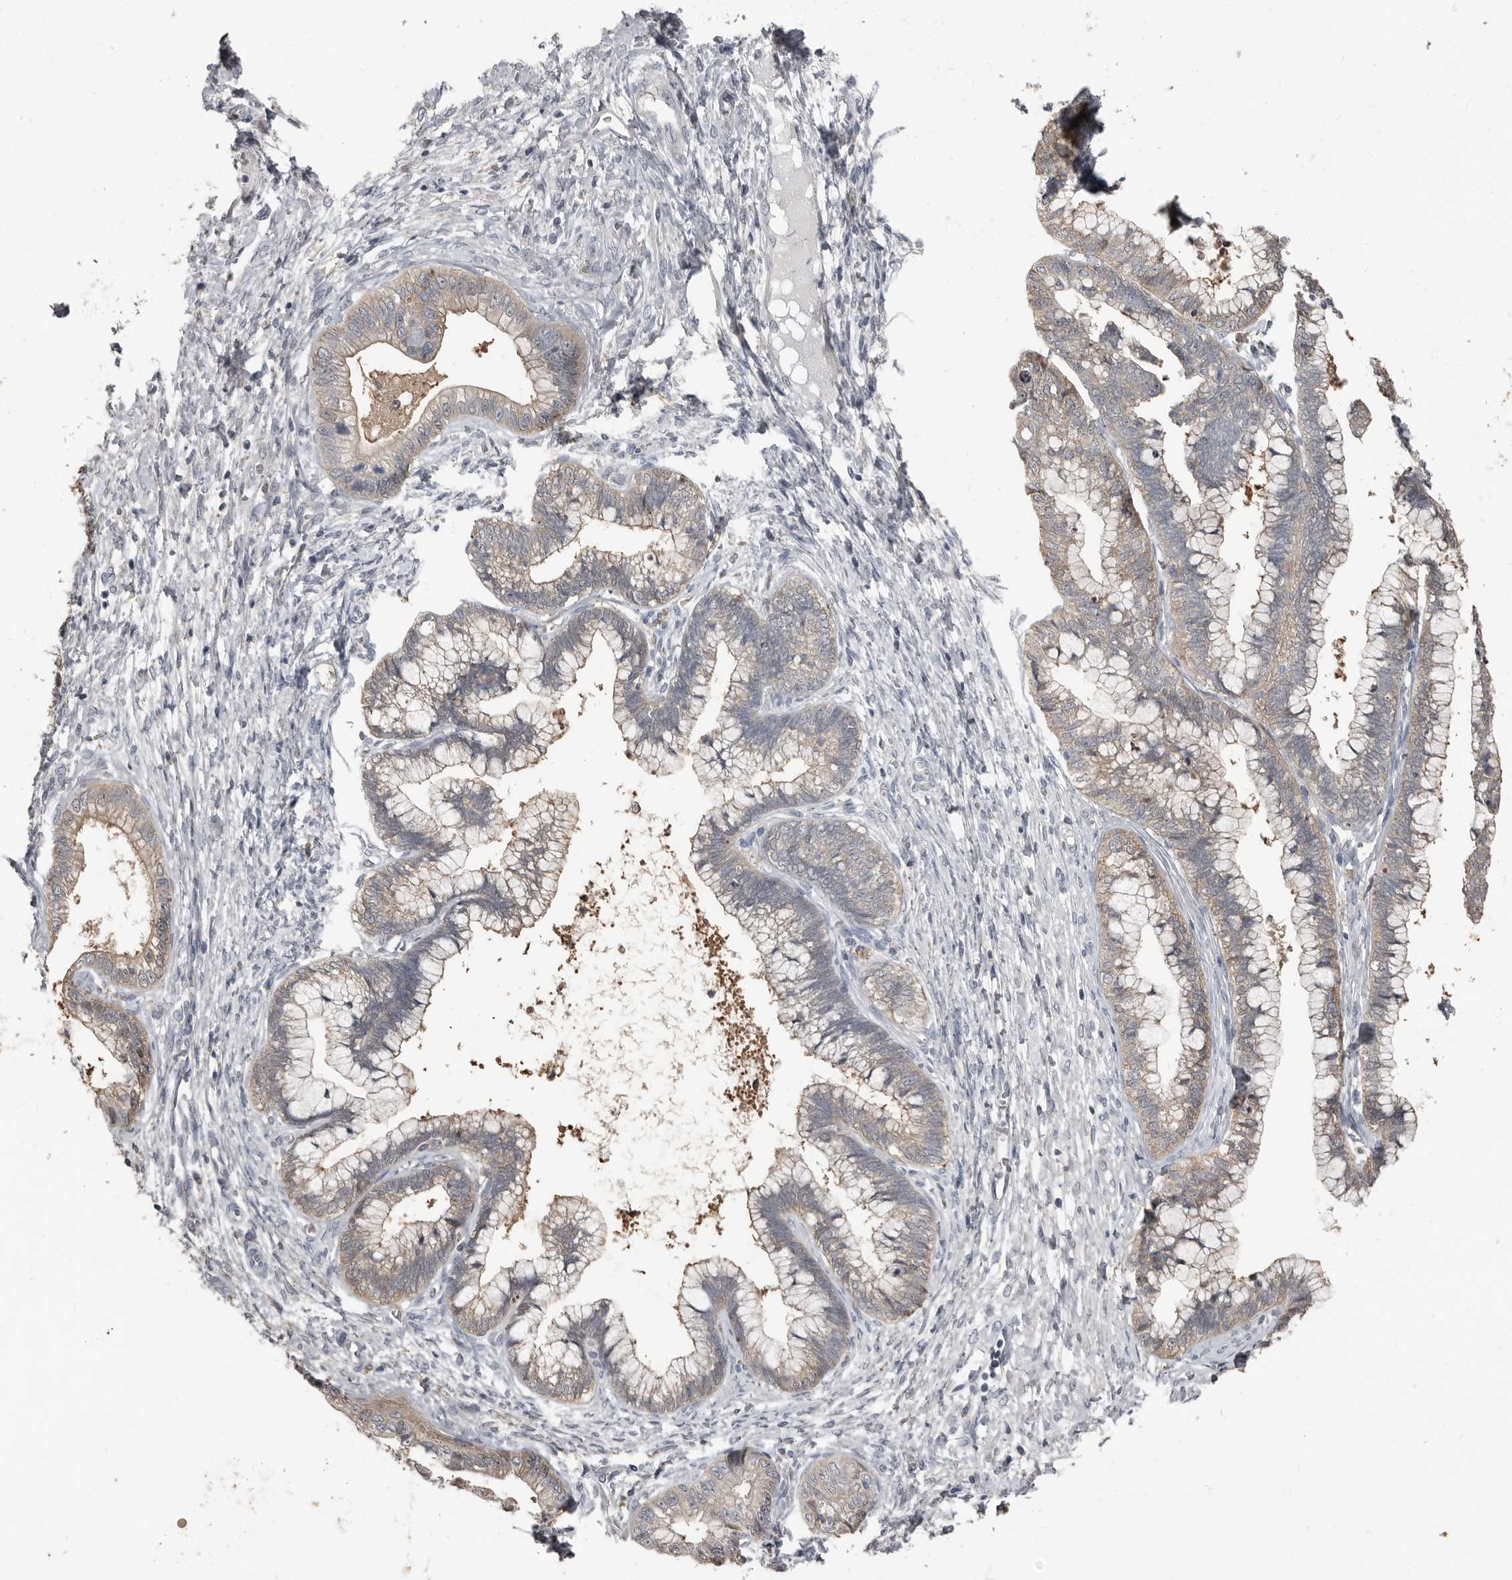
{"staining": {"intensity": "weak", "quantity": ">75%", "location": "cytoplasmic/membranous"}, "tissue": "cervical cancer", "cell_type": "Tumor cells", "image_type": "cancer", "snomed": [{"axis": "morphology", "description": "Adenocarcinoma, NOS"}, {"axis": "topography", "description": "Cervix"}], "caption": "IHC of human cervical cancer (adenocarcinoma) shows low levels of weak cytoplasmic/membranous positivity in approximately >75% of tumor cells.", "gene": "KCNJ8", "patient": {"sex": "female", "age": 44}}